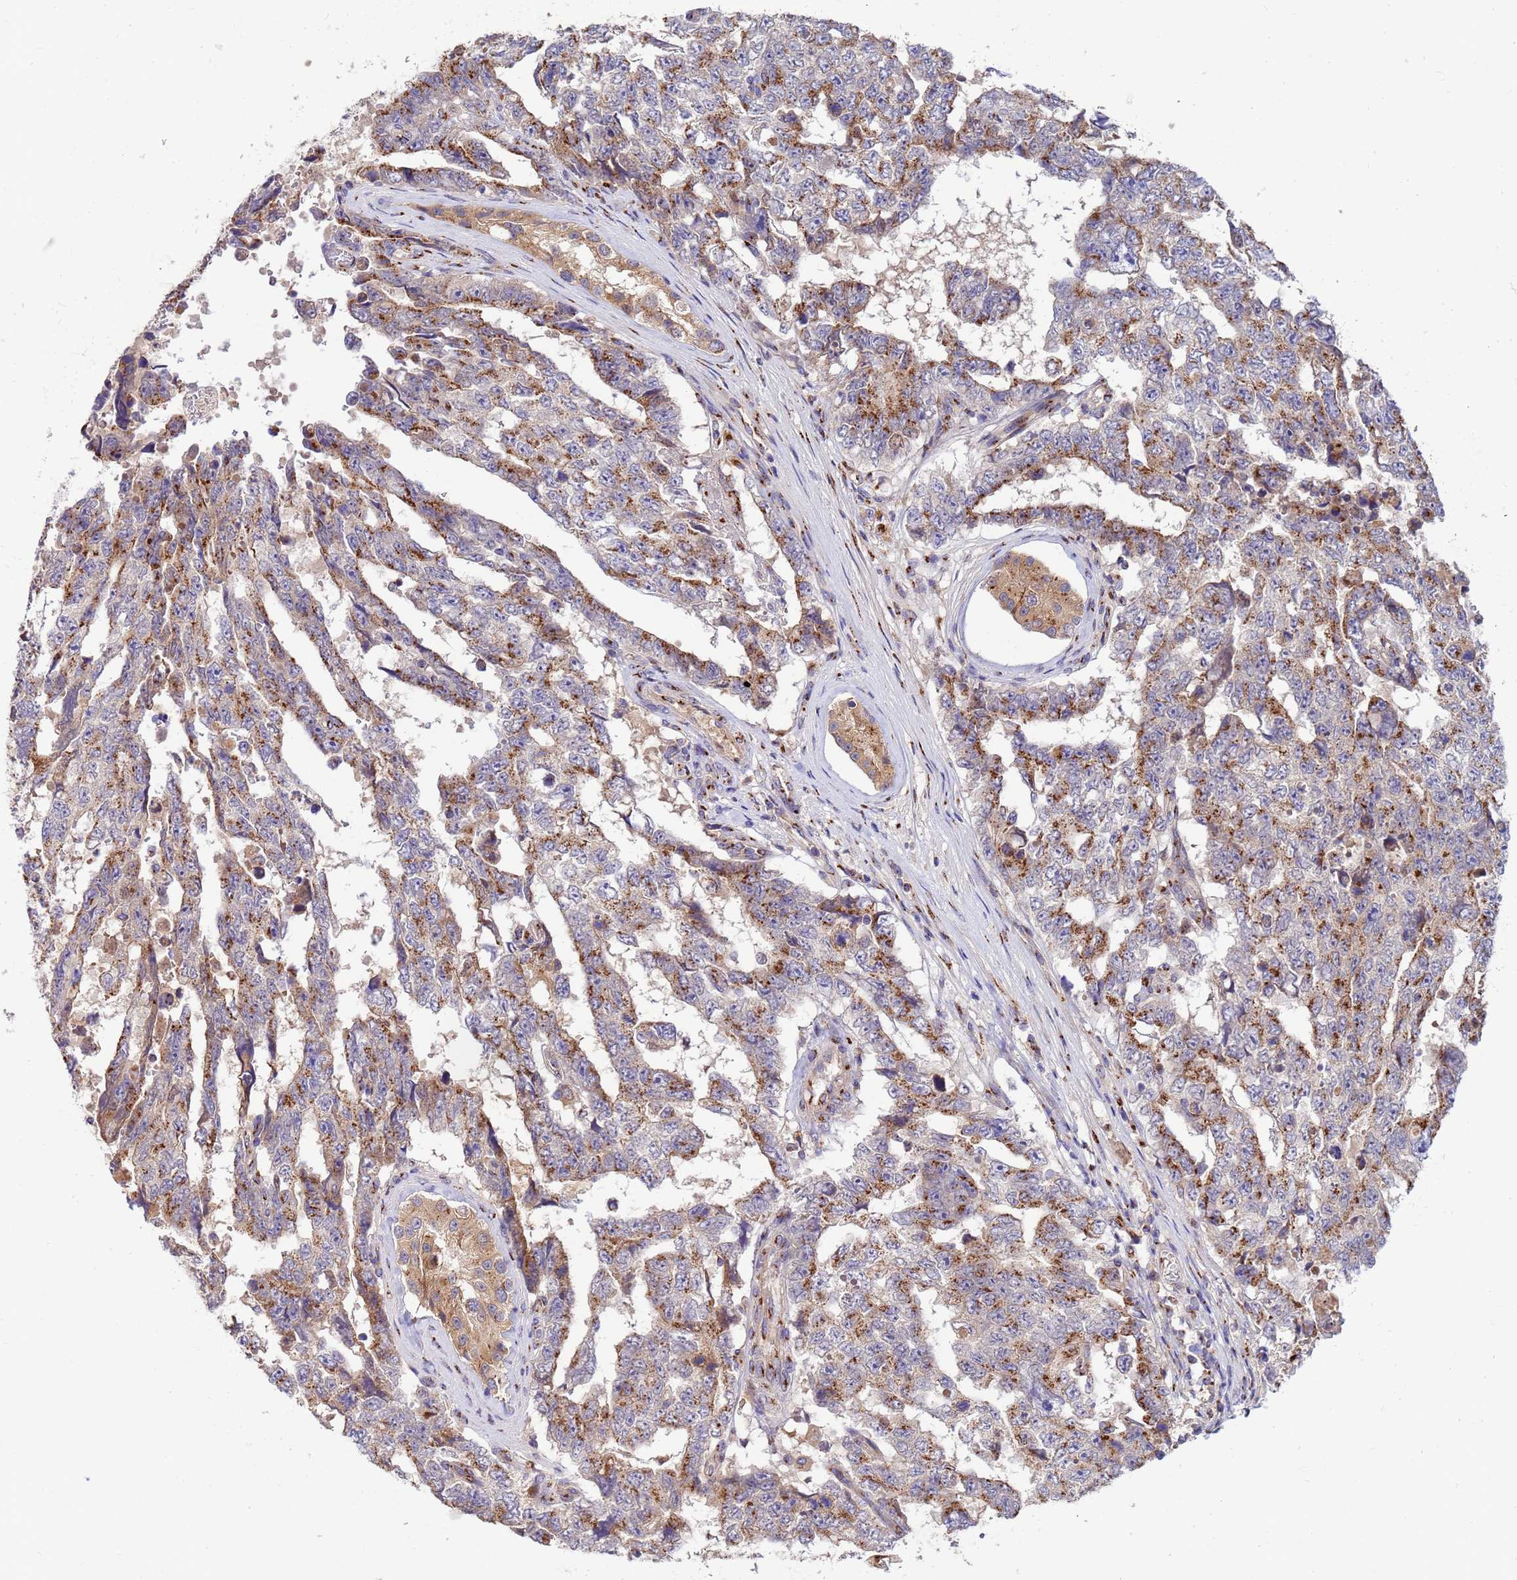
{"staining": {"intensity": "moderate", "quantity": ">75%", "location": "cytoplasmic/membranous"}, "tissue": "testis cancer", "cell_type": "Tumor cells", "image_type": "cancer", "snomed": [{"axis": "morphology", "description": "Normal tissue, NOS"}, {"axis": "morphology", "description": "Carcinoma, Embryonal, NOS"}, {"axis": "topography", "description": "Testis"}, {"axis": "topography", "description": "Epididymis"}], "caption": "This histopathology image displays immunohistochemistry staining of testis cancer, with medium moderate cytoplasmic/membranous positivity in about >75% of tumor cells.", "gene": "HPS3", "patient": {"sex": "male", "age": 25}}